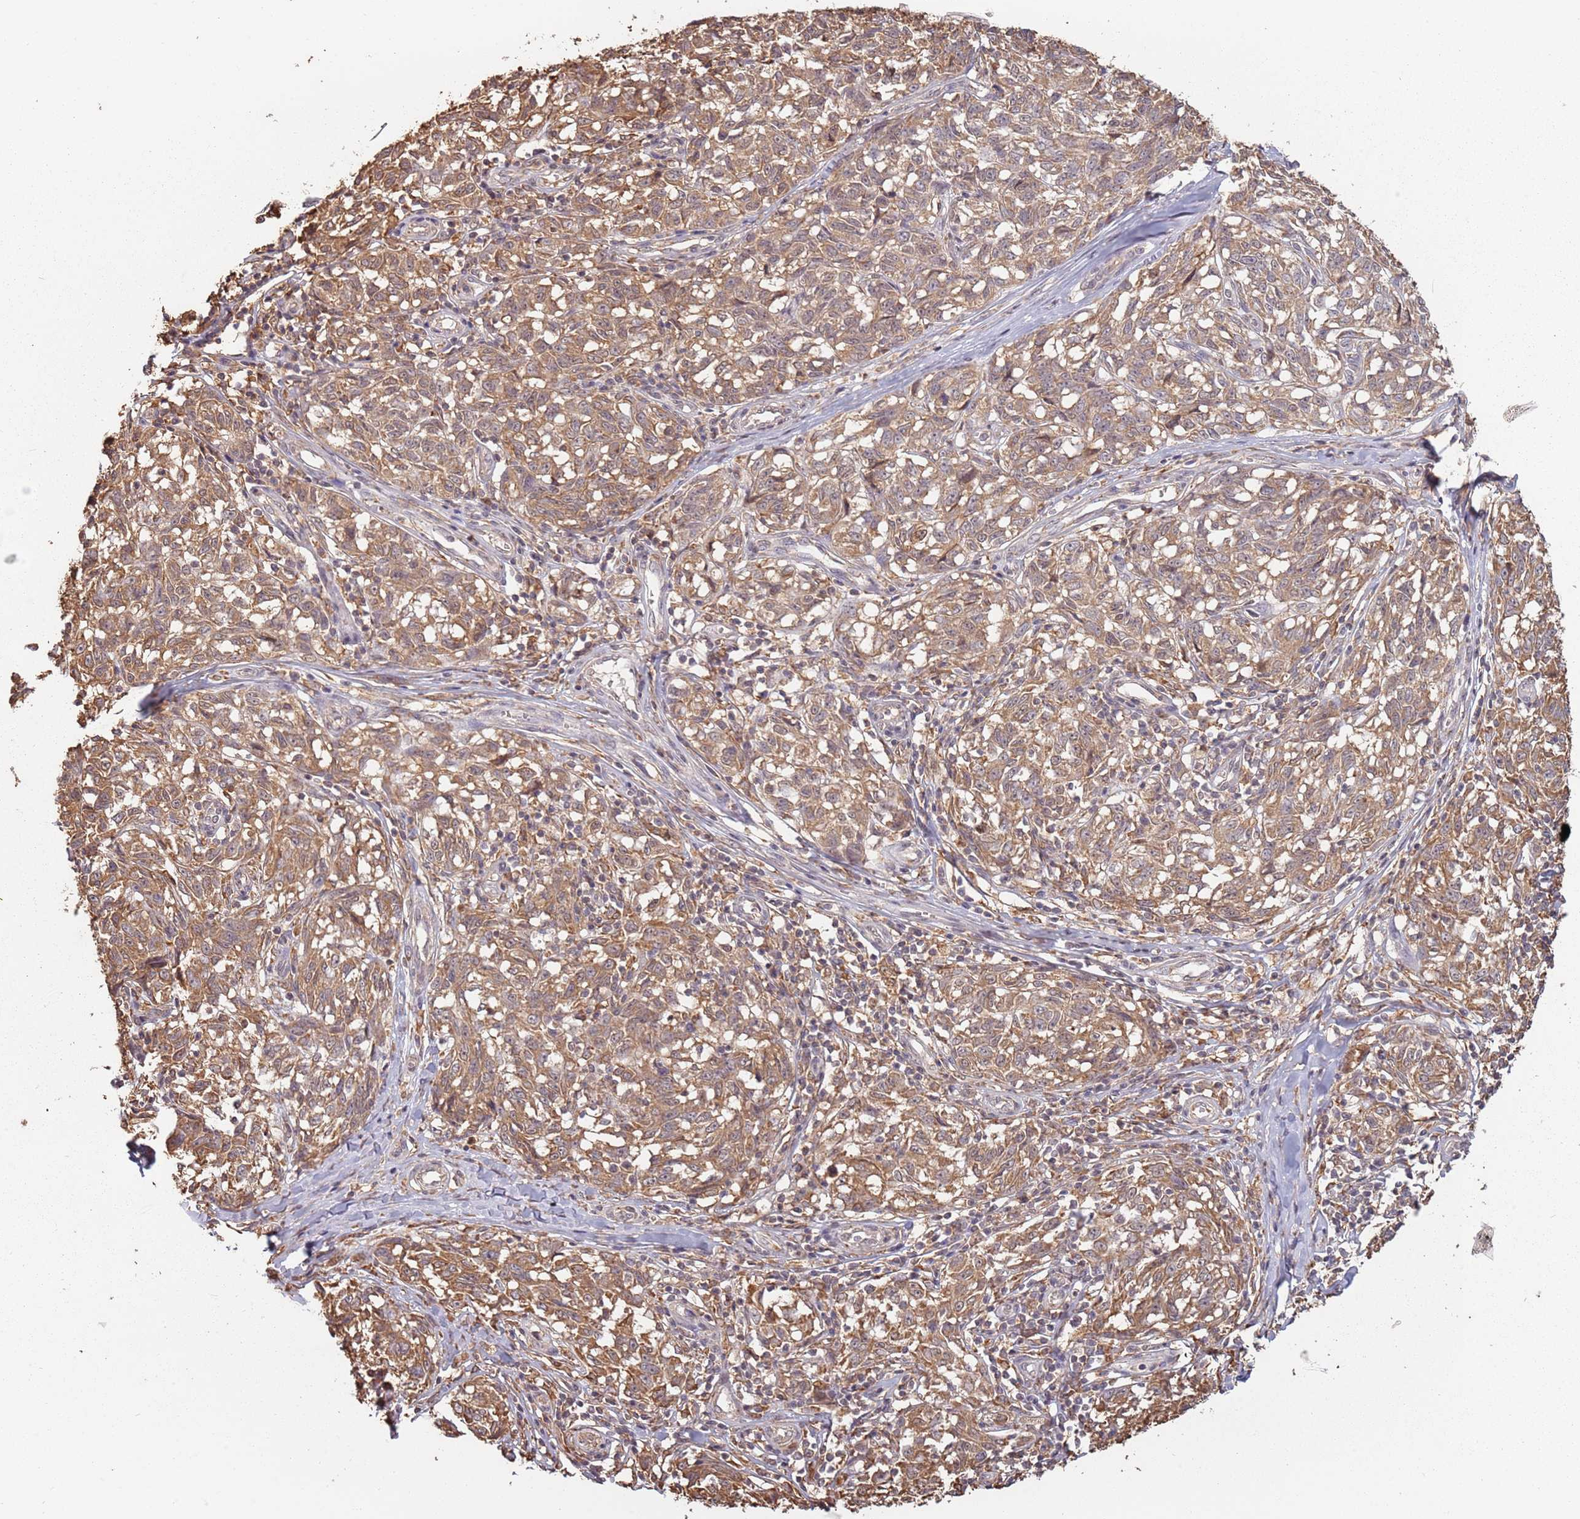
{"staining": {"intensity": "moderate", "quantity": ">75%", "location": "cytoplasmic/membranous"}, "tissue": "melanoma", "cell_type": "Tumor cells", "image_type": "cancer", "snomed": [{"axis": "morphology", "description": "Normal tissue, NOS"}, {"axis": "morphology", "description": "Malignant melanoma, NOS"}, {"axis": "topography", "description": "Skin"}], "caption": "This image reveals immunohistochemistry (IHC) staining of human malignant melanoma, with medium moderate cytoplasmic/membranous staining in about >75% of tumor cells.", "gene": "ATOSB", "patient": {"sex": "female", "age": 64}}